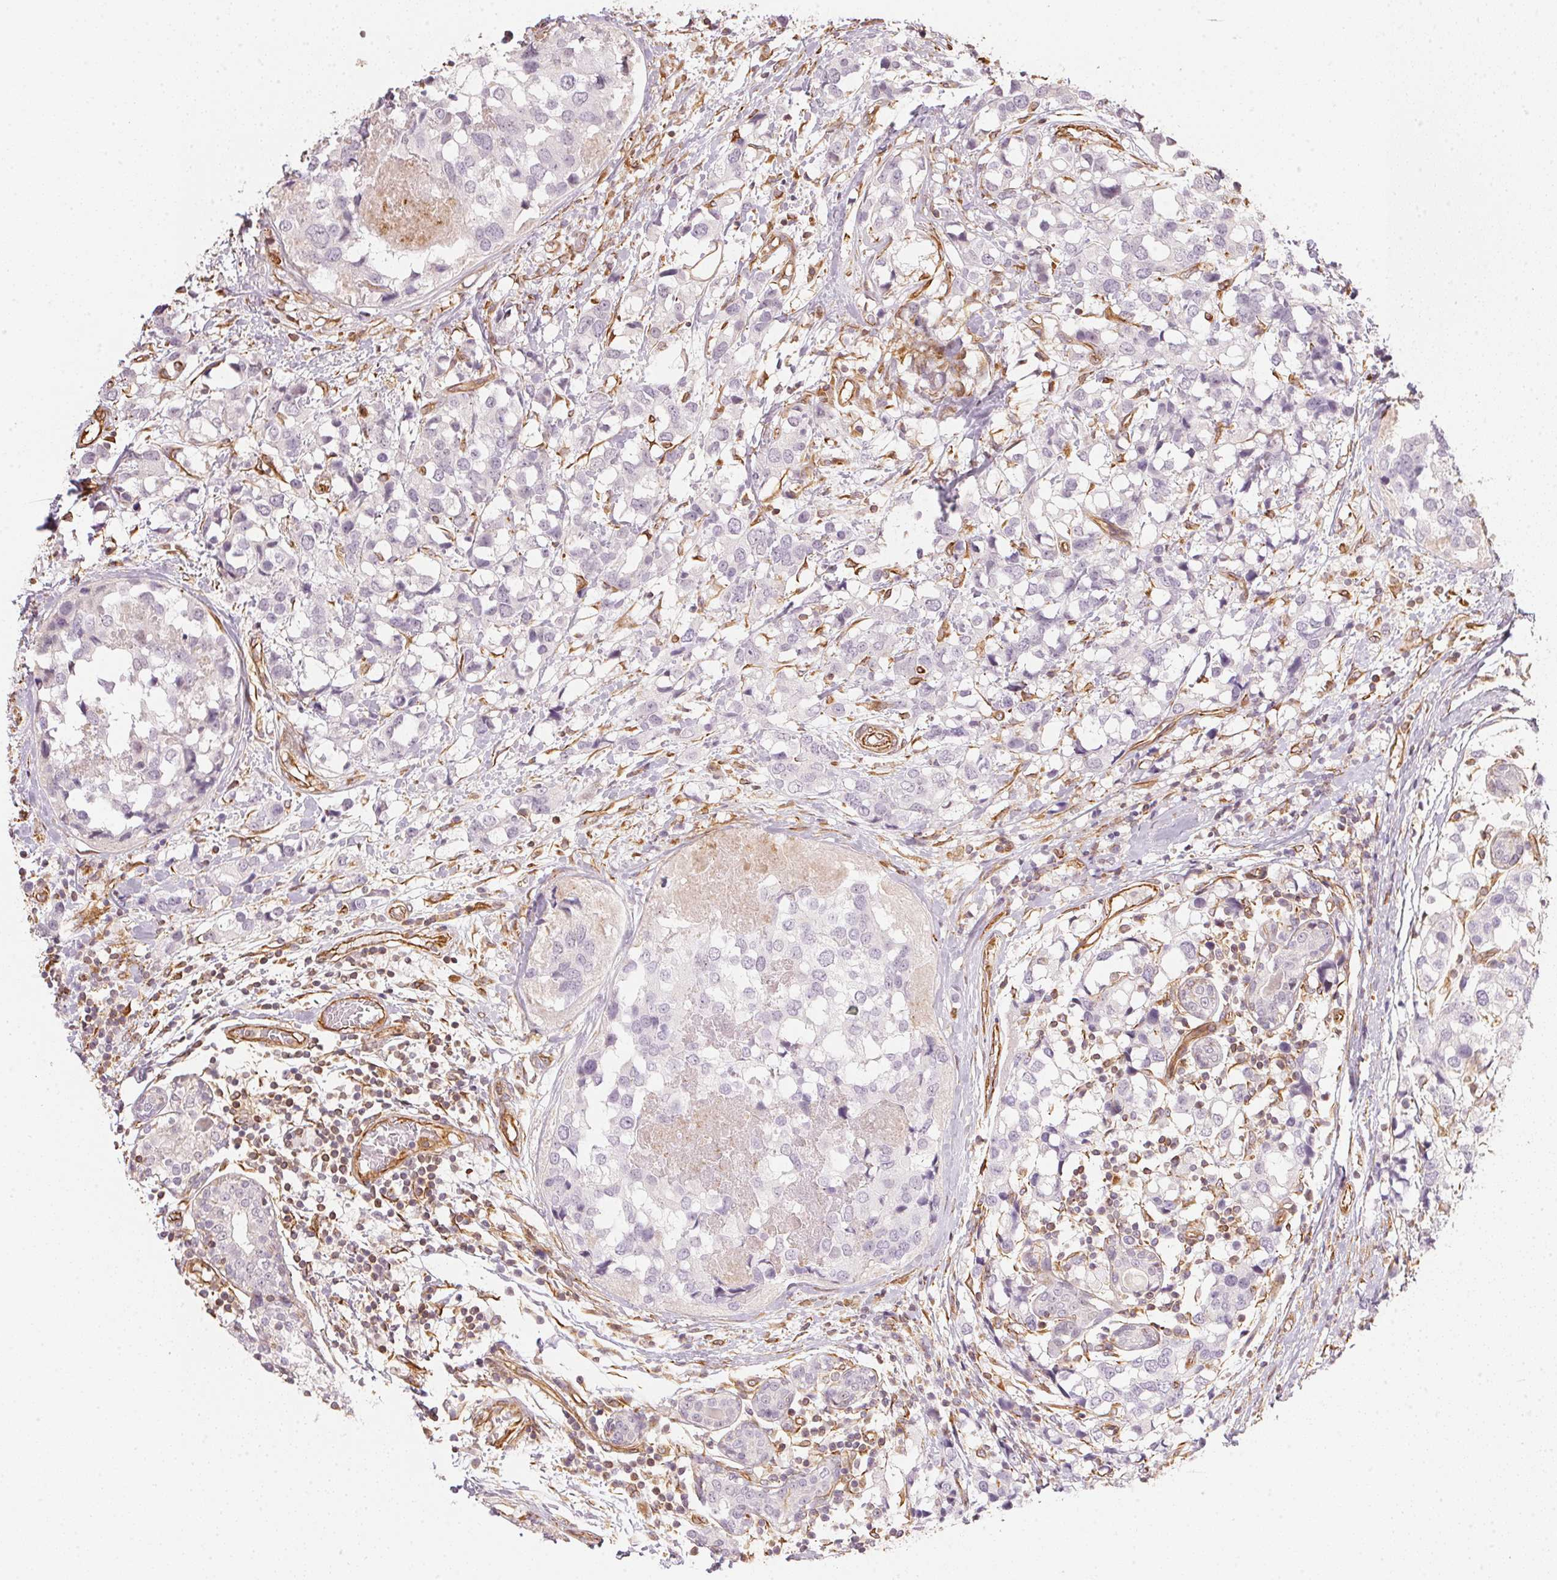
{"staining": {"intensity": "negative", "quantity": "none", "location": "none"}, "tissue": "breast cancer", "cell_type": "Tumor cells", "image_type": "cancer", "snomed": [{"axis": "morphology", "description": "Lobular carcinoma"}, {"axis": "topography", "description": "Breast"}], "caption": "Breast lobular carcinoma was stained to show a protein in brown. There is no significant positivity in tumor cells. (Stains: DAB (3,3'-diaminobenzidine) immunohistochemistry (IHC) with hematoxylin counter stain, Microscopy: brightfield microscopy at high magnification).", "gene": "FOXR2", "patient": {"sex": "female", "age": 59}}